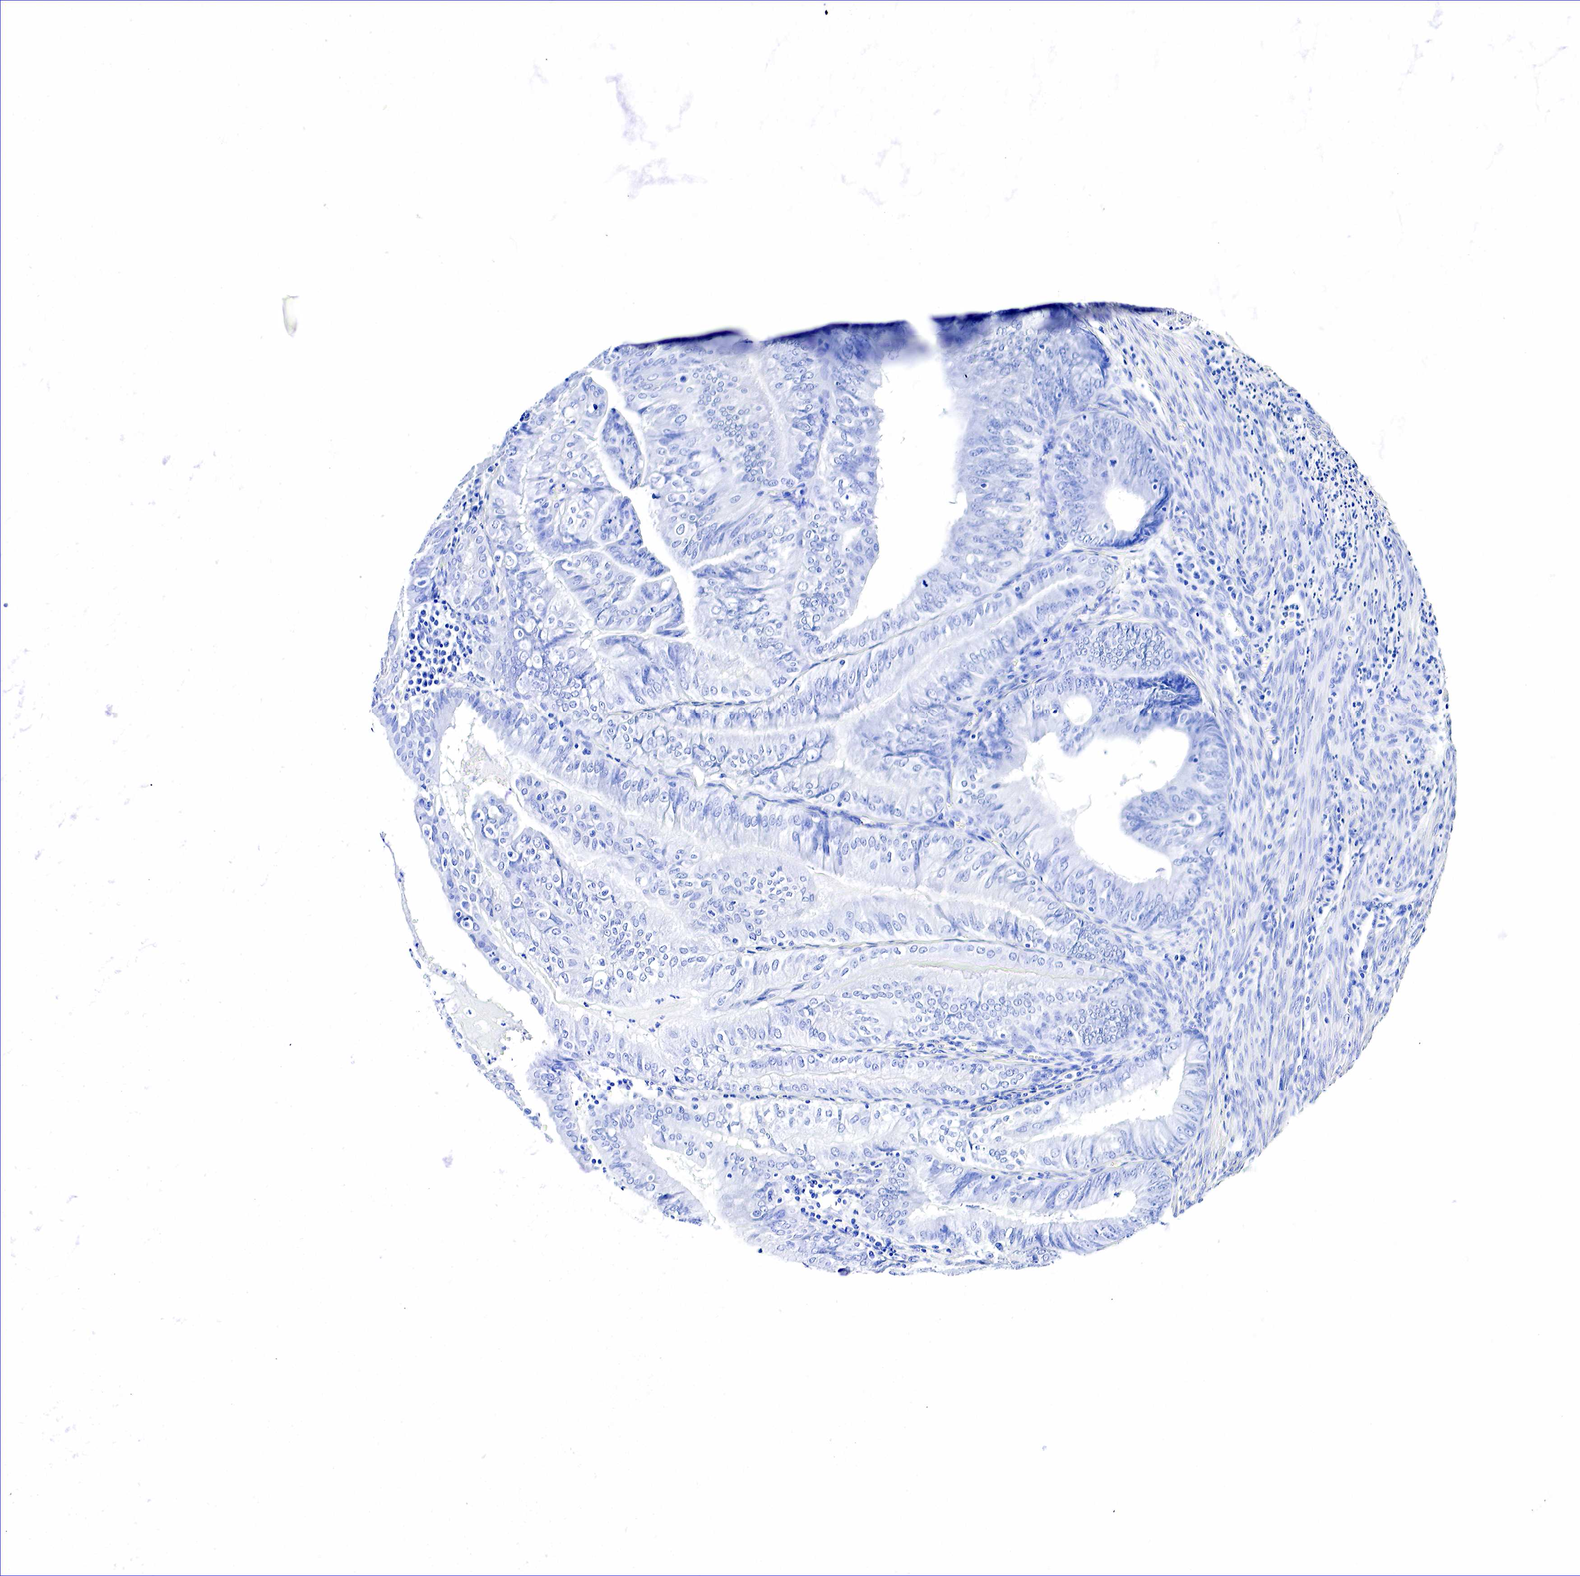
{"staining": {"intensity": "negative", "quantity": "none", "location": "none"}, "tissue": "endometrial cancer", "cell_type": "Tumor cells", "image_type": "cancer", "snomed": [{"axis": "morphology", "description": "Adenocarcinoma, NOS"}, {"axis": "topography", "description": "Endometrium"}], "caption": "Immunohistochemistry (IHC) histopathology image of human endometrial adenocarcinoma stained for a protein (brown), which exhibits no positivity in tumor cells.", "gene": "GAST", "patient": {"sex": "female", "age": 66}}